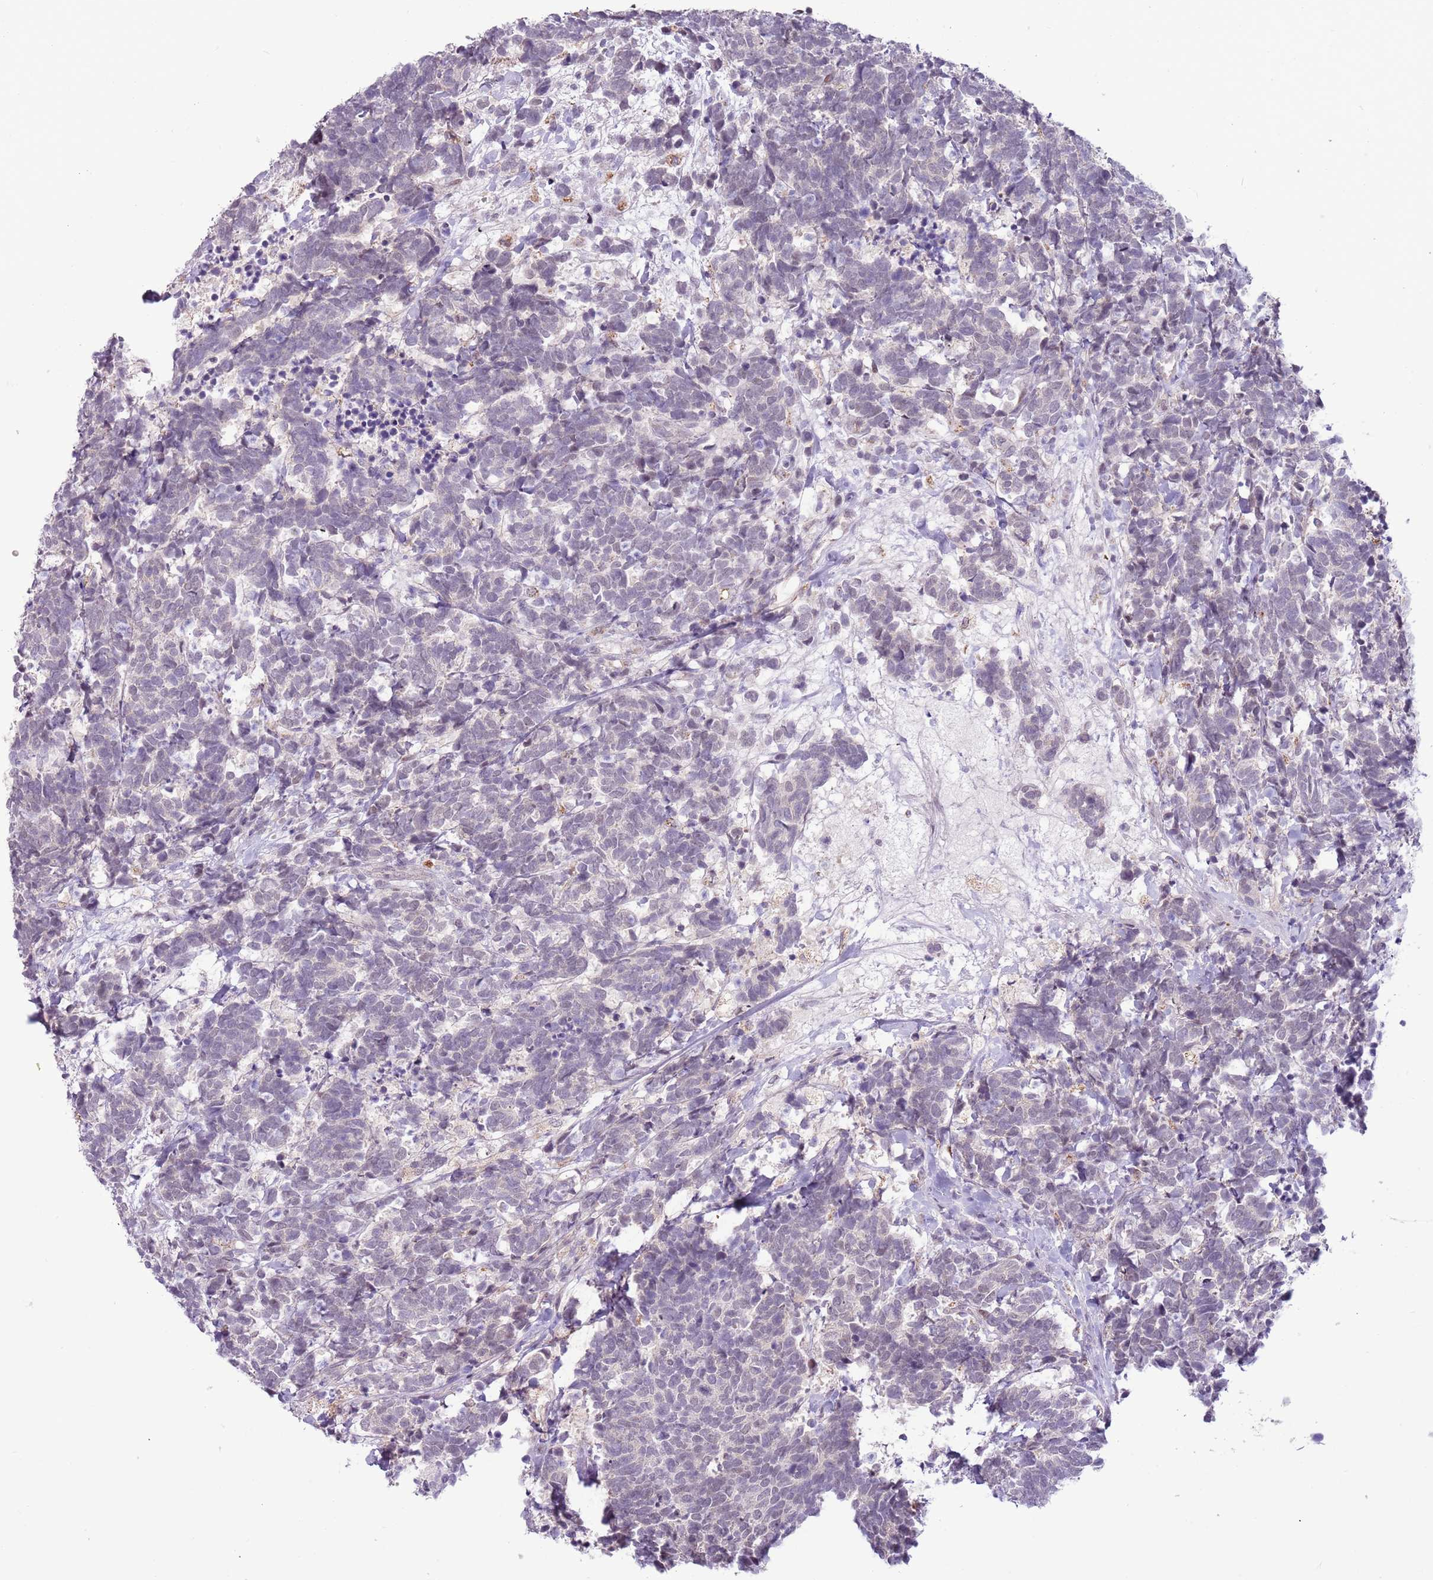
{"staining": {"intensity": "negative", "quantity": "none", "location": "none"}, "tissue": "carcinoid", "cell_type": "Tumor cells", "image_type": "cancer", "snomed": [{"axis": "morphology", "description": "Carcinoma, NOS"}, {"axis": "morphology", "description": "Carcinoid, malignant, NOS"}, {"axis": "topography", "description": "Prostate"}], "caption": "Tumor cells are negative for brown protein staining in malignant carcinoid. (IHC, brightfield microscopy, high magnification).", "gene": "MLLT11", "patient": {"sex": "male", "age": 57}}